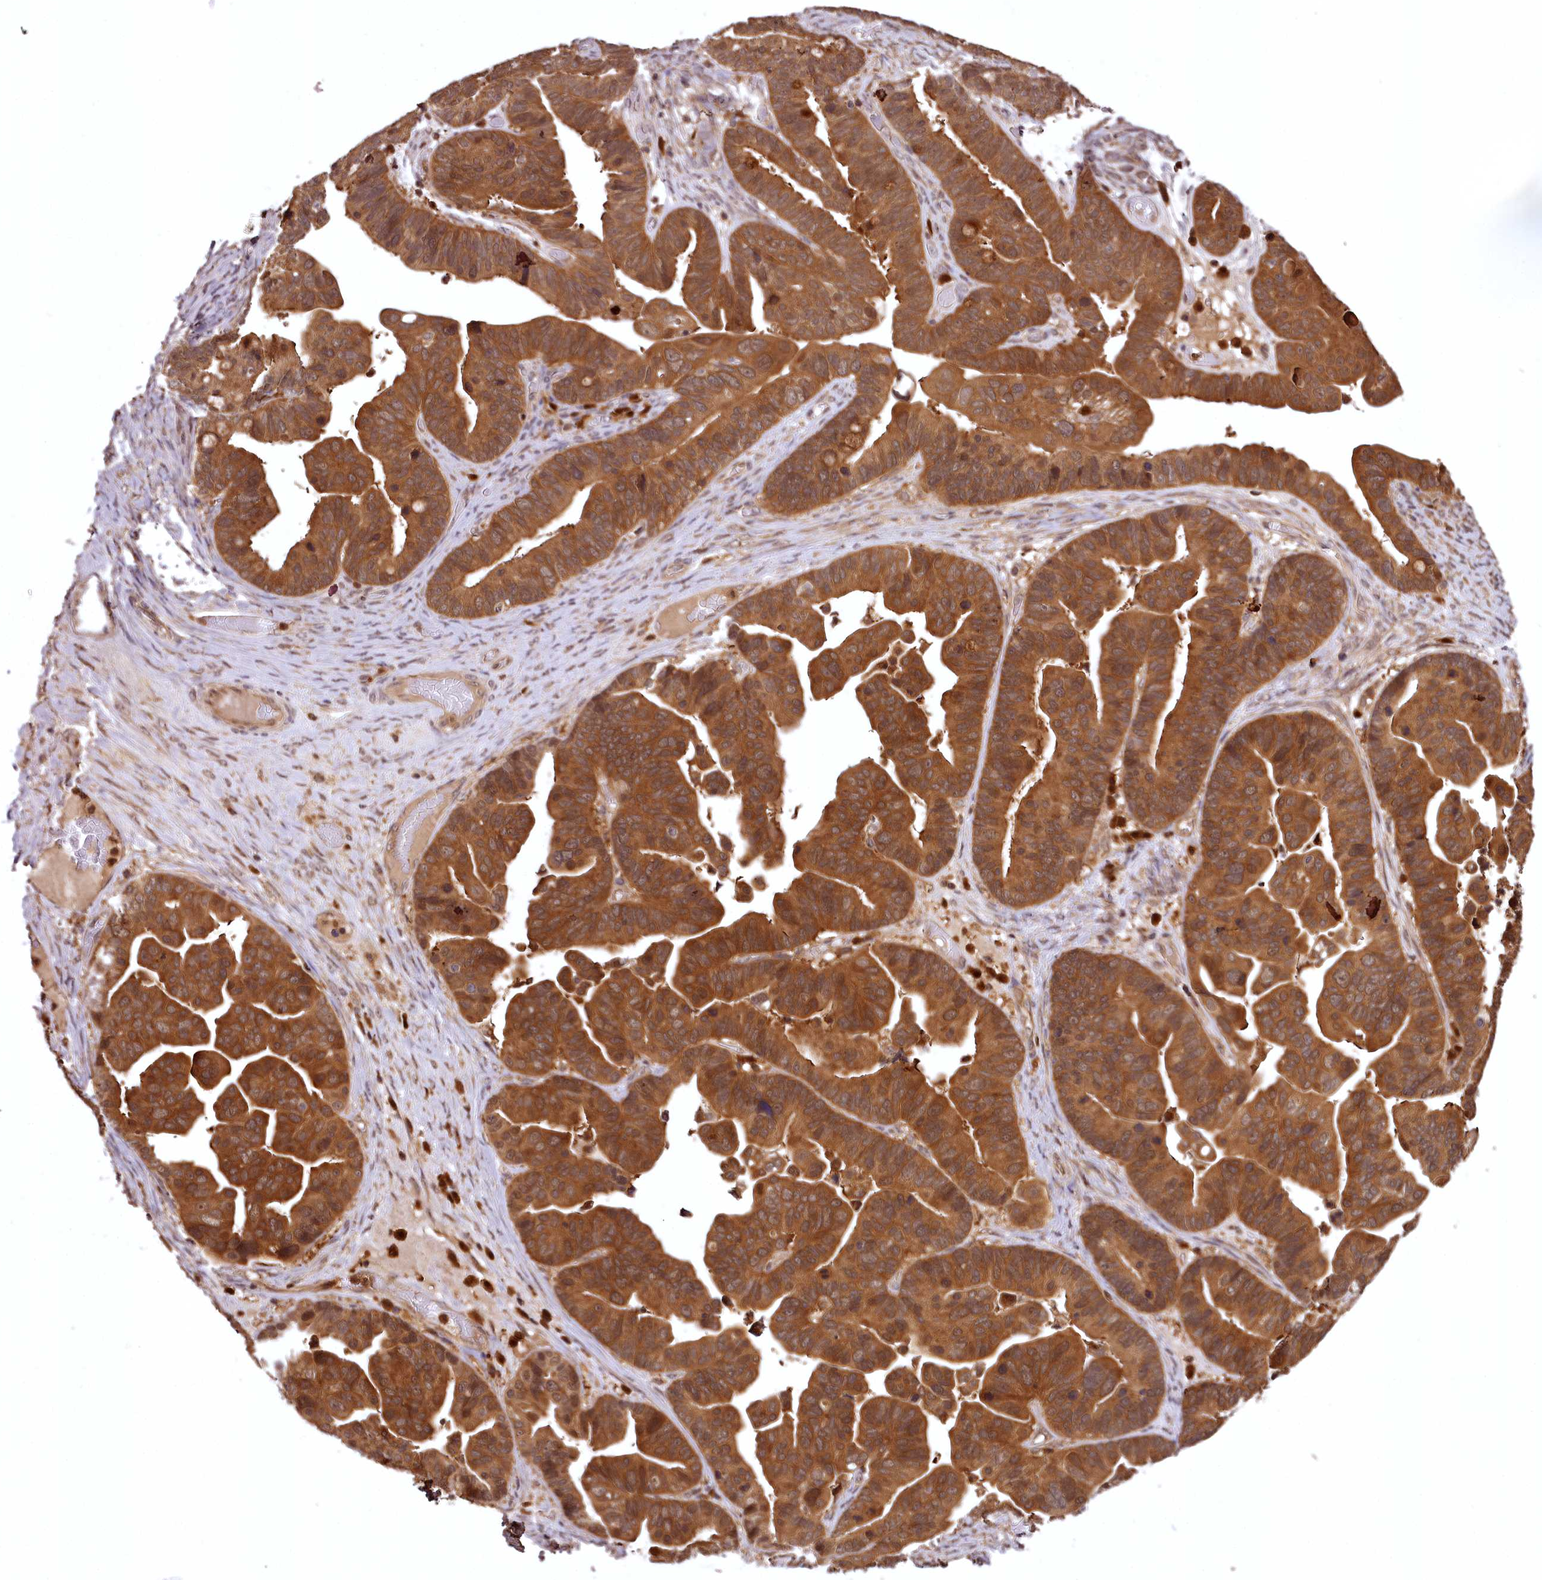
{"staining": {"intensity": "strong", "quantity": ">75%", "location": "cytoplasmic/membranous"}, "tissue": "ovarian cancer", "cell_type": "Tumor cells", "image_type": "cancer", "snomed": [{"axis": "morphology", "description": "Cystadenocarcinoma, serous, NOS"}, {"axis": "topography", "description": "Ovary"}], "caption": "The image shows staining of ovarian serous cystadenocarcinoma, revealing strong cytoplasmic/membranous protein positivity (brown color) within tumor cells.", "gene": "TTC12", "patient": {"sex": "female", "age": 56}}